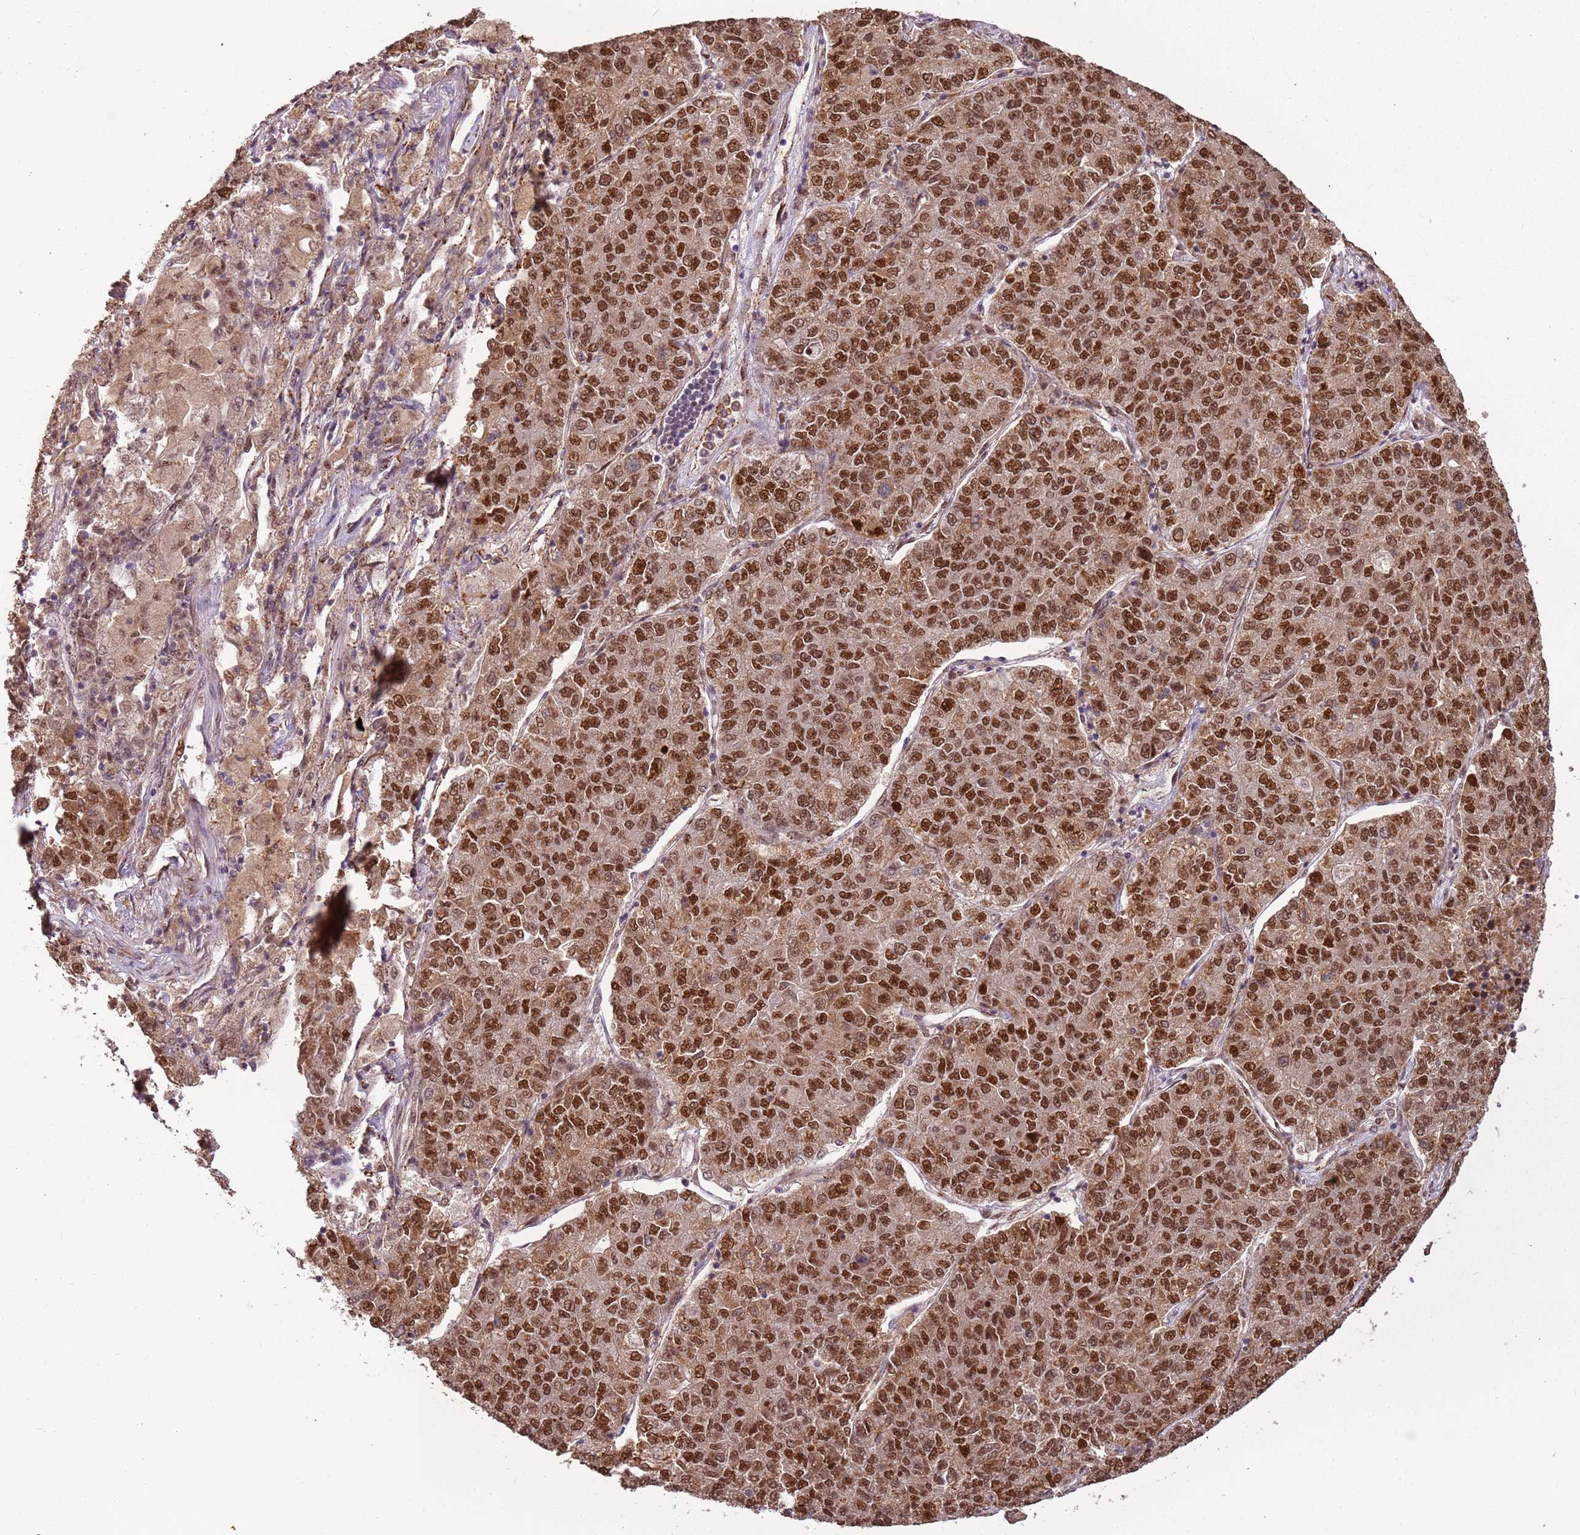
{"staining": {"intensity": "strong", "quantity": ">75%", "location": "nuclear"}, "tissue": "lung cancer", "cell_type": "Tumor cells", "image_type": "cancer", "snomed": [{"axis": "morphology", "description": "Adenocarcinoma, NOS"}, {"axis": "topography", "description": "Lung"}], "caption": "Immunohistochemical staining of human lung cancer (adenocarcinoma) reveals strong nuclear protein positivity in about >75% of tumor cells.", "gene": "POLR3H", "patient": {"sex": "male", "age": 49}}